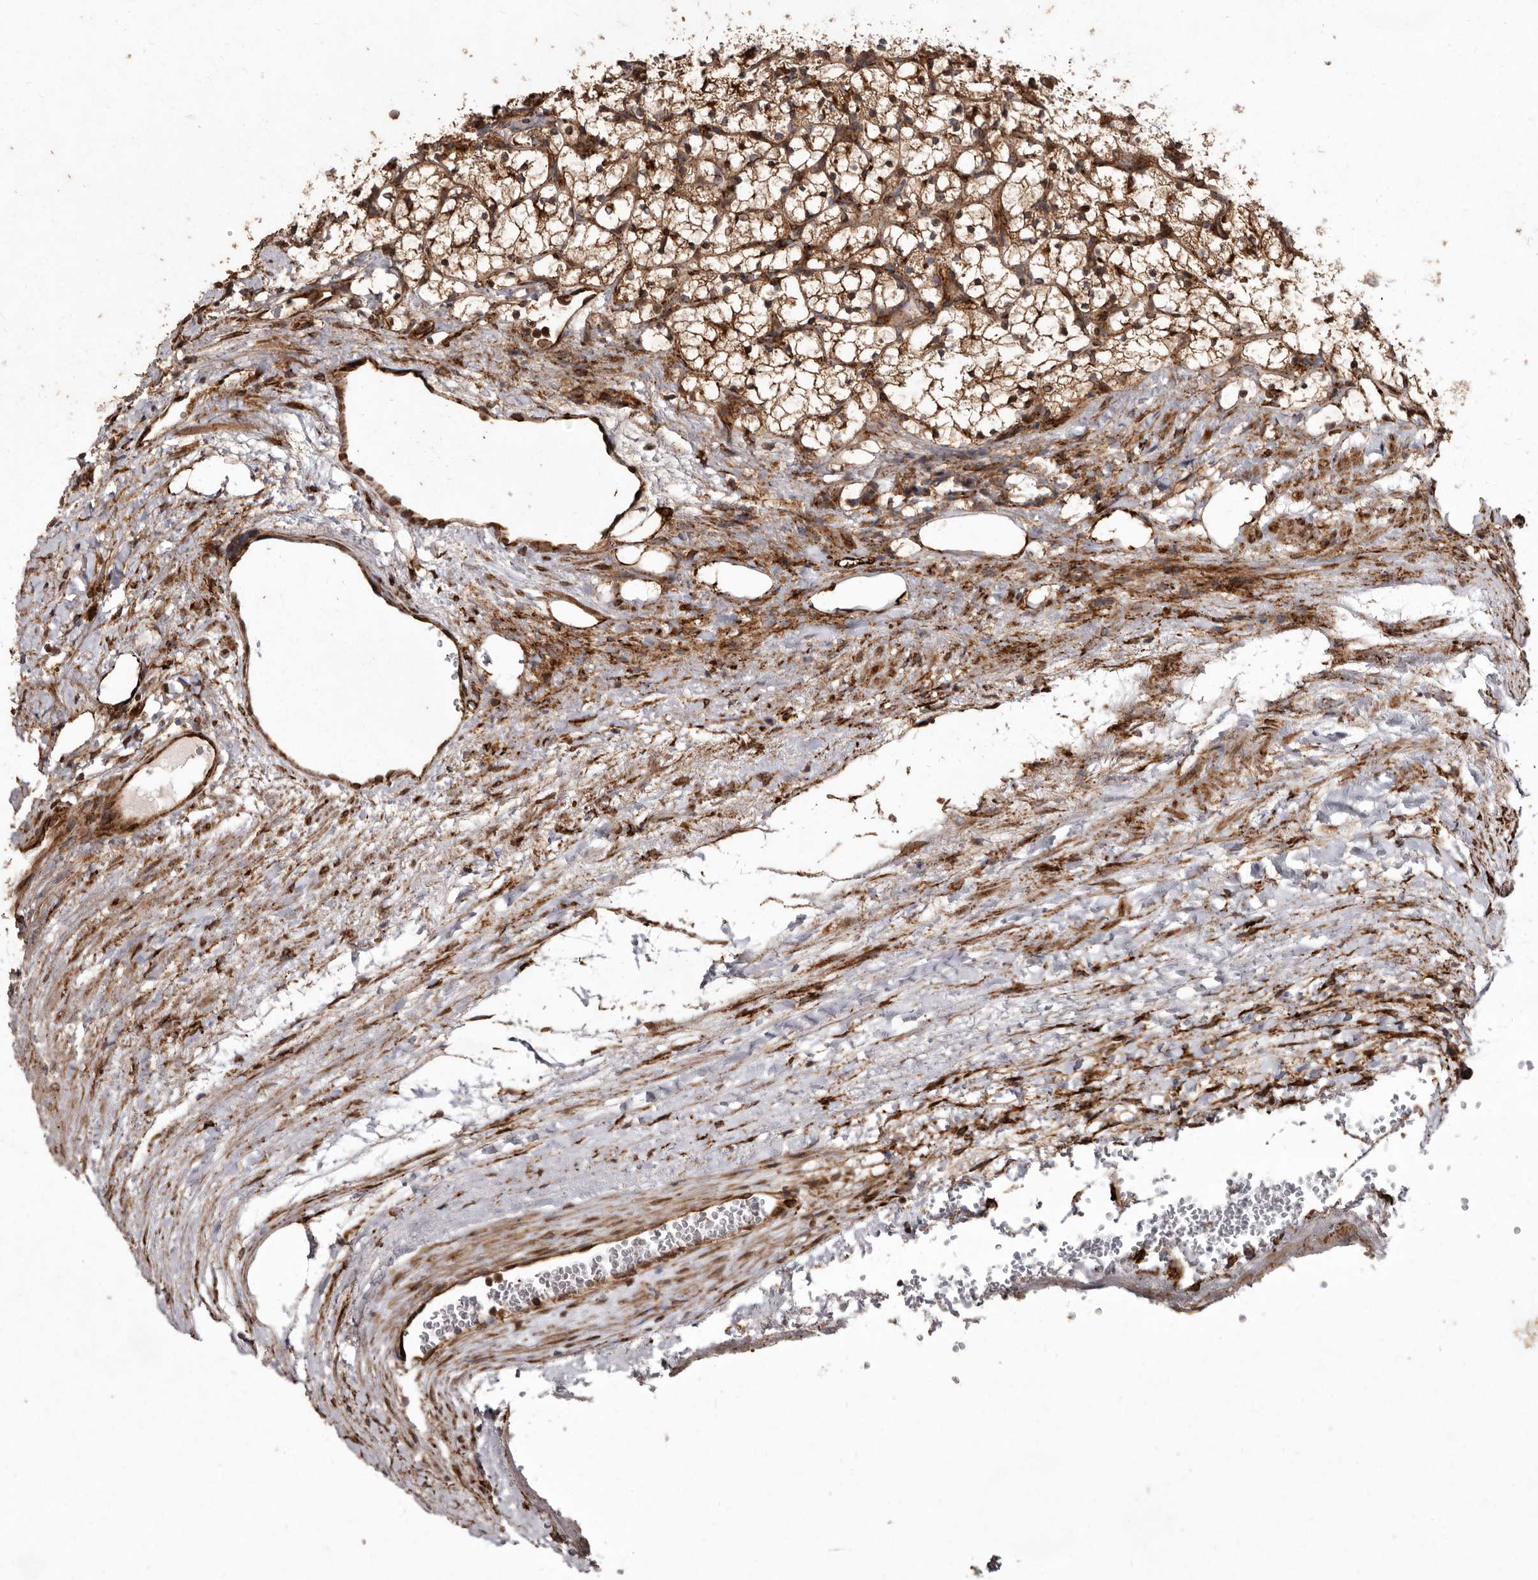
{"staining": {"intensity": "moderate", "quantity": ">75%", "location": "cytoplasmic/membranous"}, "tissue": "renal cancer", "cell_type": "Tumor cells", "image_type": "cancer", "snomed": [{"axis": "morphology", "description": "Adenocarcinoma, NOS"}, {"axis": "topography", "description": "Kidney"}], "caption": "Protein expression analysis of renal adenocarcinoma exhibits moderate cytoplasmic/membranous expression in approximately >75% of tumor cells. (Brightfield microscopy of DAB IHC at high magnification).", "gene": "FLAD1", "patient": {"sex": "female", "age": 69}}